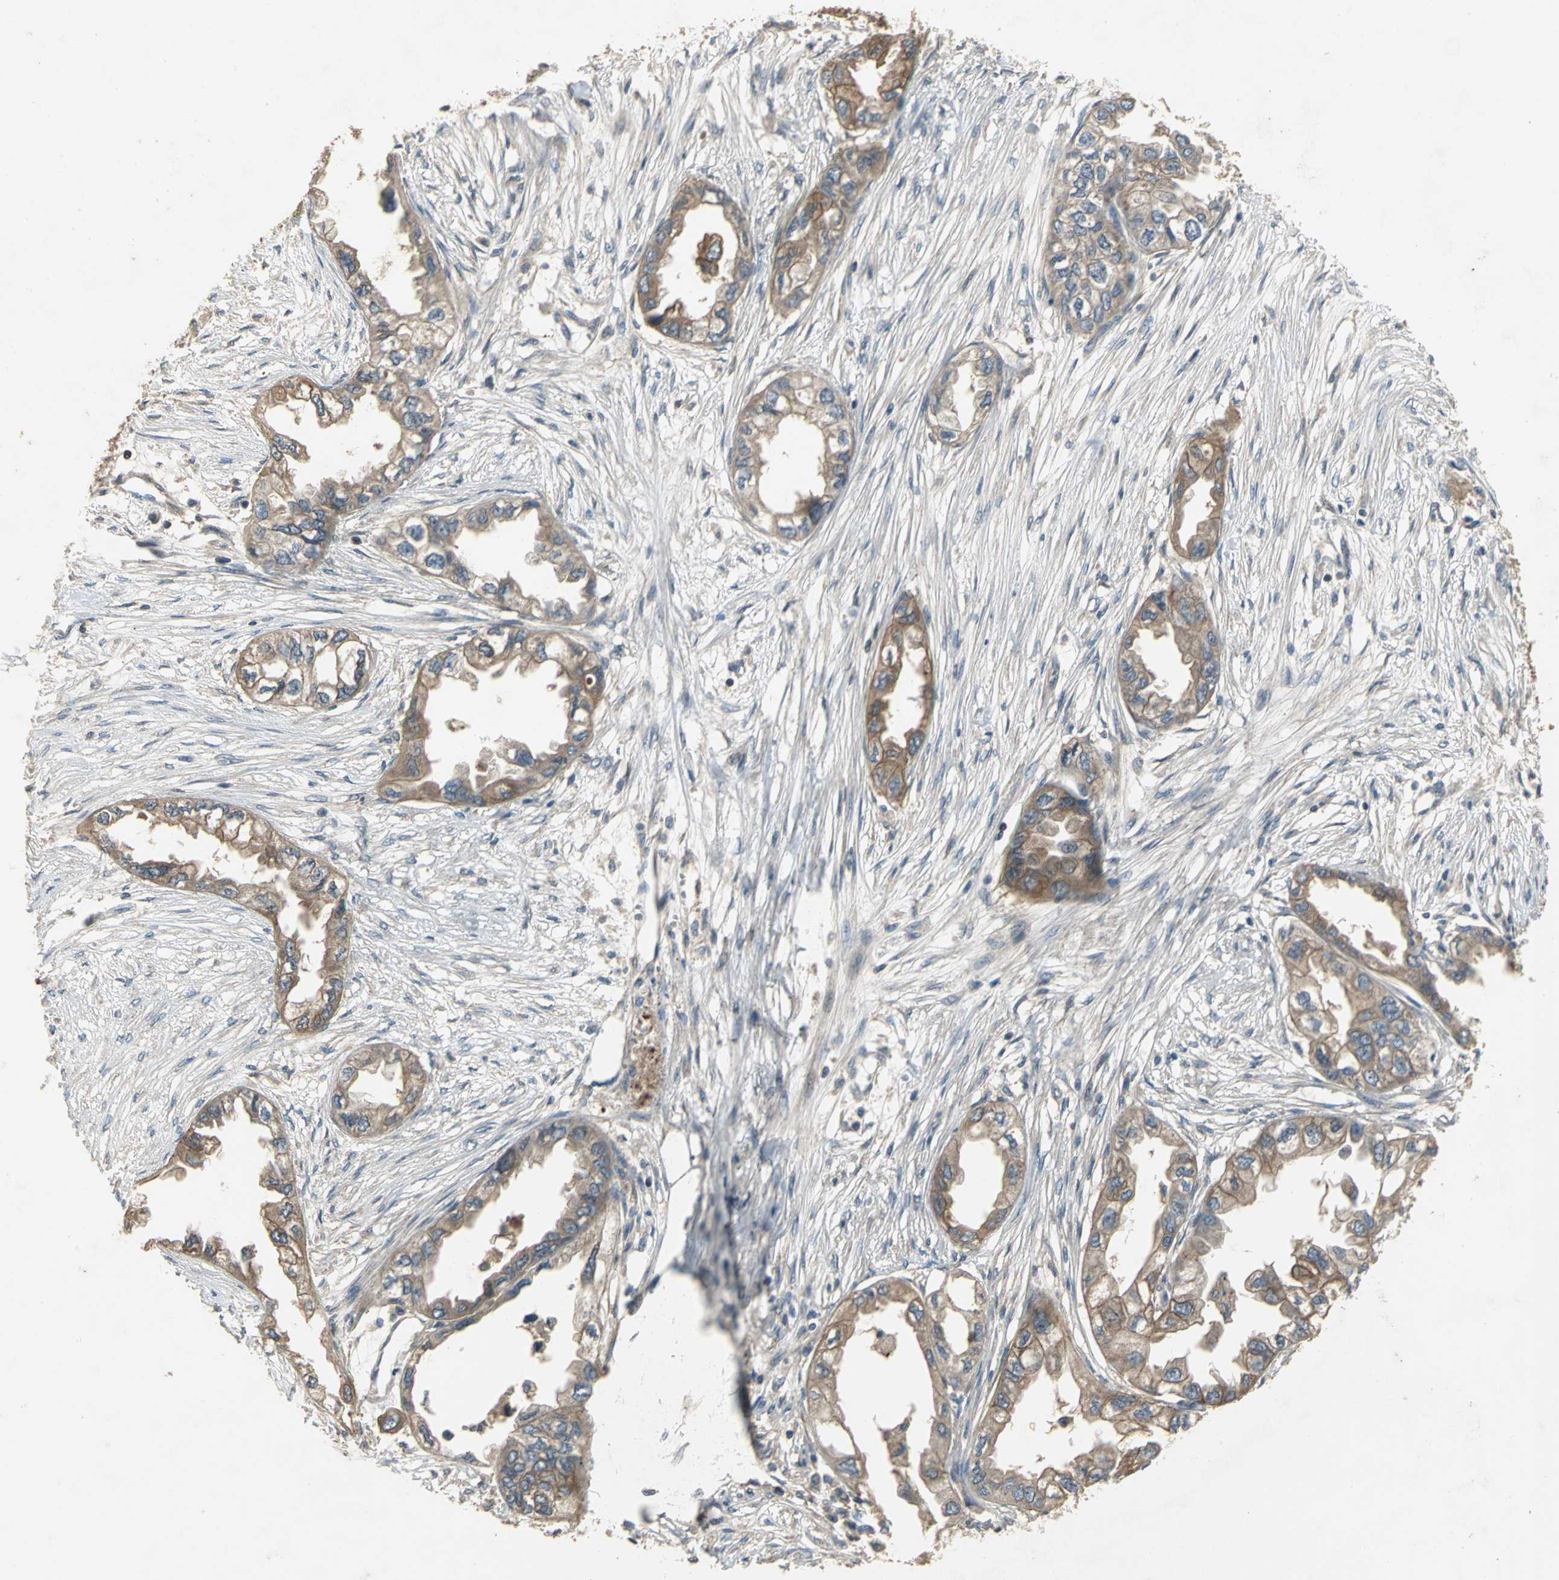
{"staining": {"intensity": "moderate", "quantity": ">75%", "location": "cytoplasmic/membranous"}, "tissue": "endometrial cancer", "cell_type": "Tumor cells", "image_type": "cancer", "snomed": [{"axis": "morphology", "description": "Adenocarcinoma, NOS"}, {"axis": "topography", "description": "Endometrium"}], "caption": "Human adenocarcinoma (endometrial) stained with a protein marker demonstrates moderate staining in tumor cells.", "gene": "MET", "patient": {"sex": "female", "age": 67}}